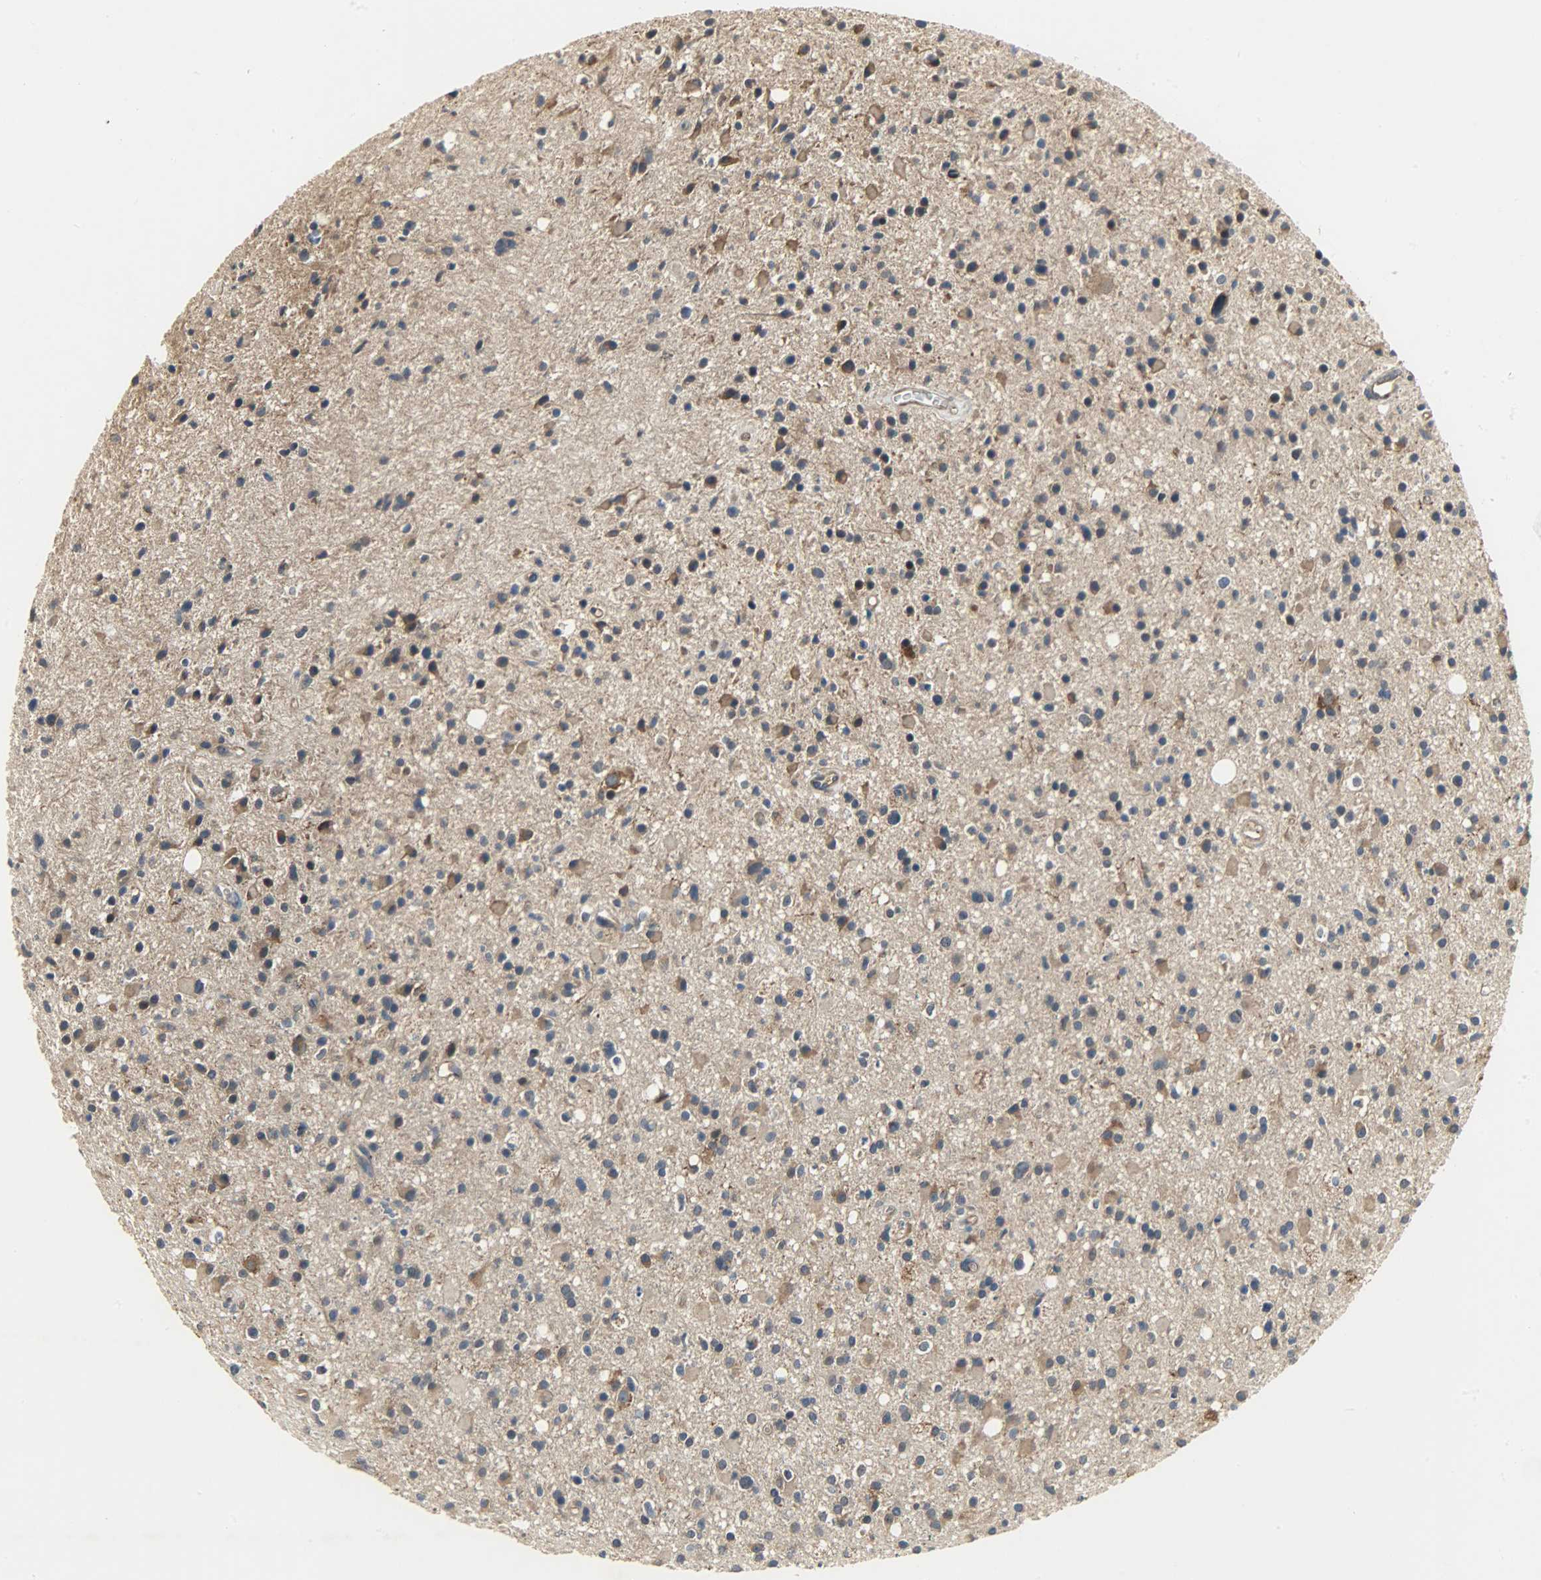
{"staining": {"intensity": "moderate", "quantity": ">75%", "location": "cytoplasmic/membranous"}, "tissue": "glioma", "cell_type": "Tumor cells", "image_type": "cancer", "snomed": [{"axis": "morphology", "description": "Glioma, malignant, High grade"}, {"axis": "topography", "description": "Brain"}], "caption": "Immunohistochemical staining of high-grade glioma (malignant) demonstrates moderate cytoplasmic/membranous protein positivity in about >75% of tumor cells. Immunohistochemistry stains the protein in brown and the nuclei are stained blue.", "gene": "KIAA1217", "patient": {"sex": "male", "age": 33}}